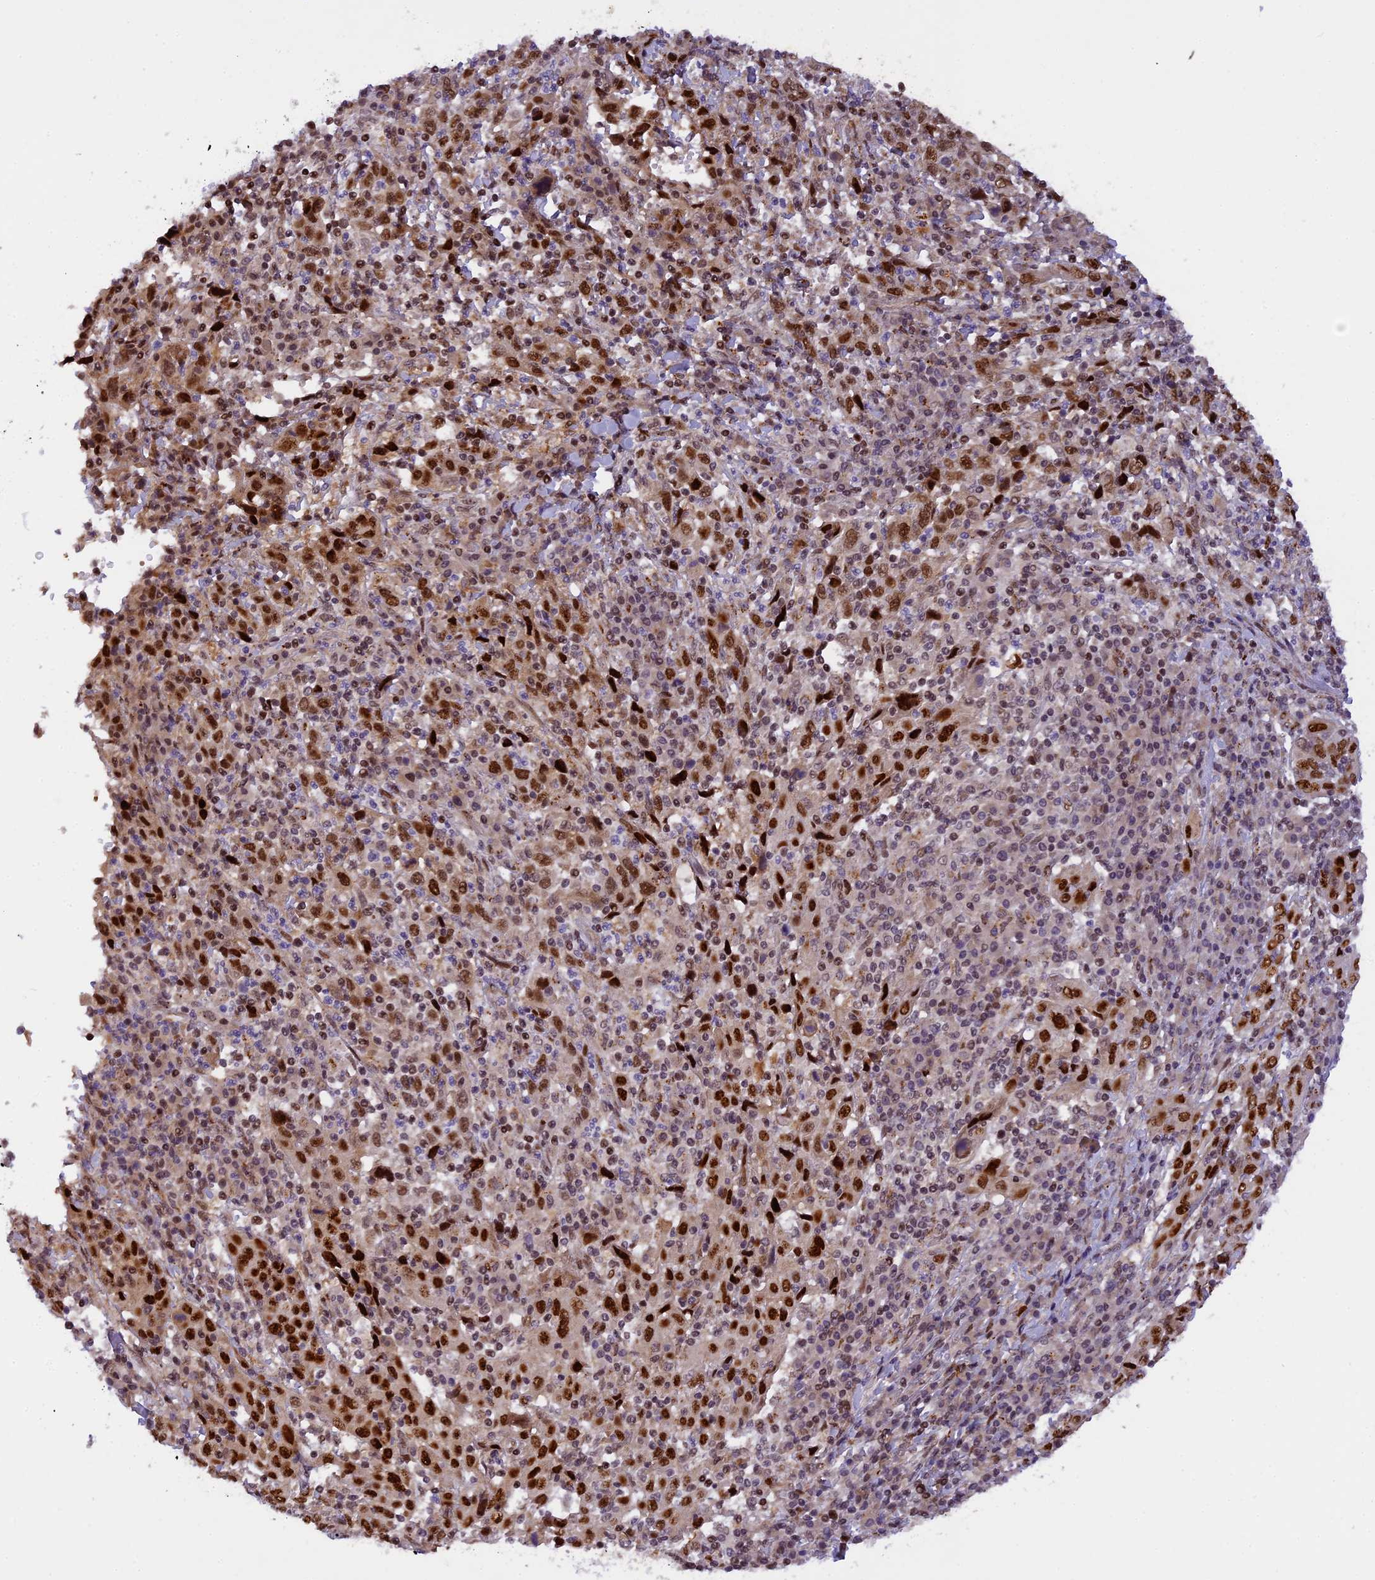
{"staining": {"intensity": "strong", "quantity": "25%-75%", "location": "nuclear"}, "tissue": "cervical cancer", "cell_type": "Tumor cells", "image_type": "cancer", "snomed": [{"axis": "morphology", "description": "Squamous cell carcinoma, NOS"}, {"axis": "topography", "description": "Cervix"}], "caption": "Cervical cancer tissue shows strong nuclear expression in approximately 25%-75% of tumor cells", "gene": "MICALL1", "patient": {"sex": "female", "age": 46}}